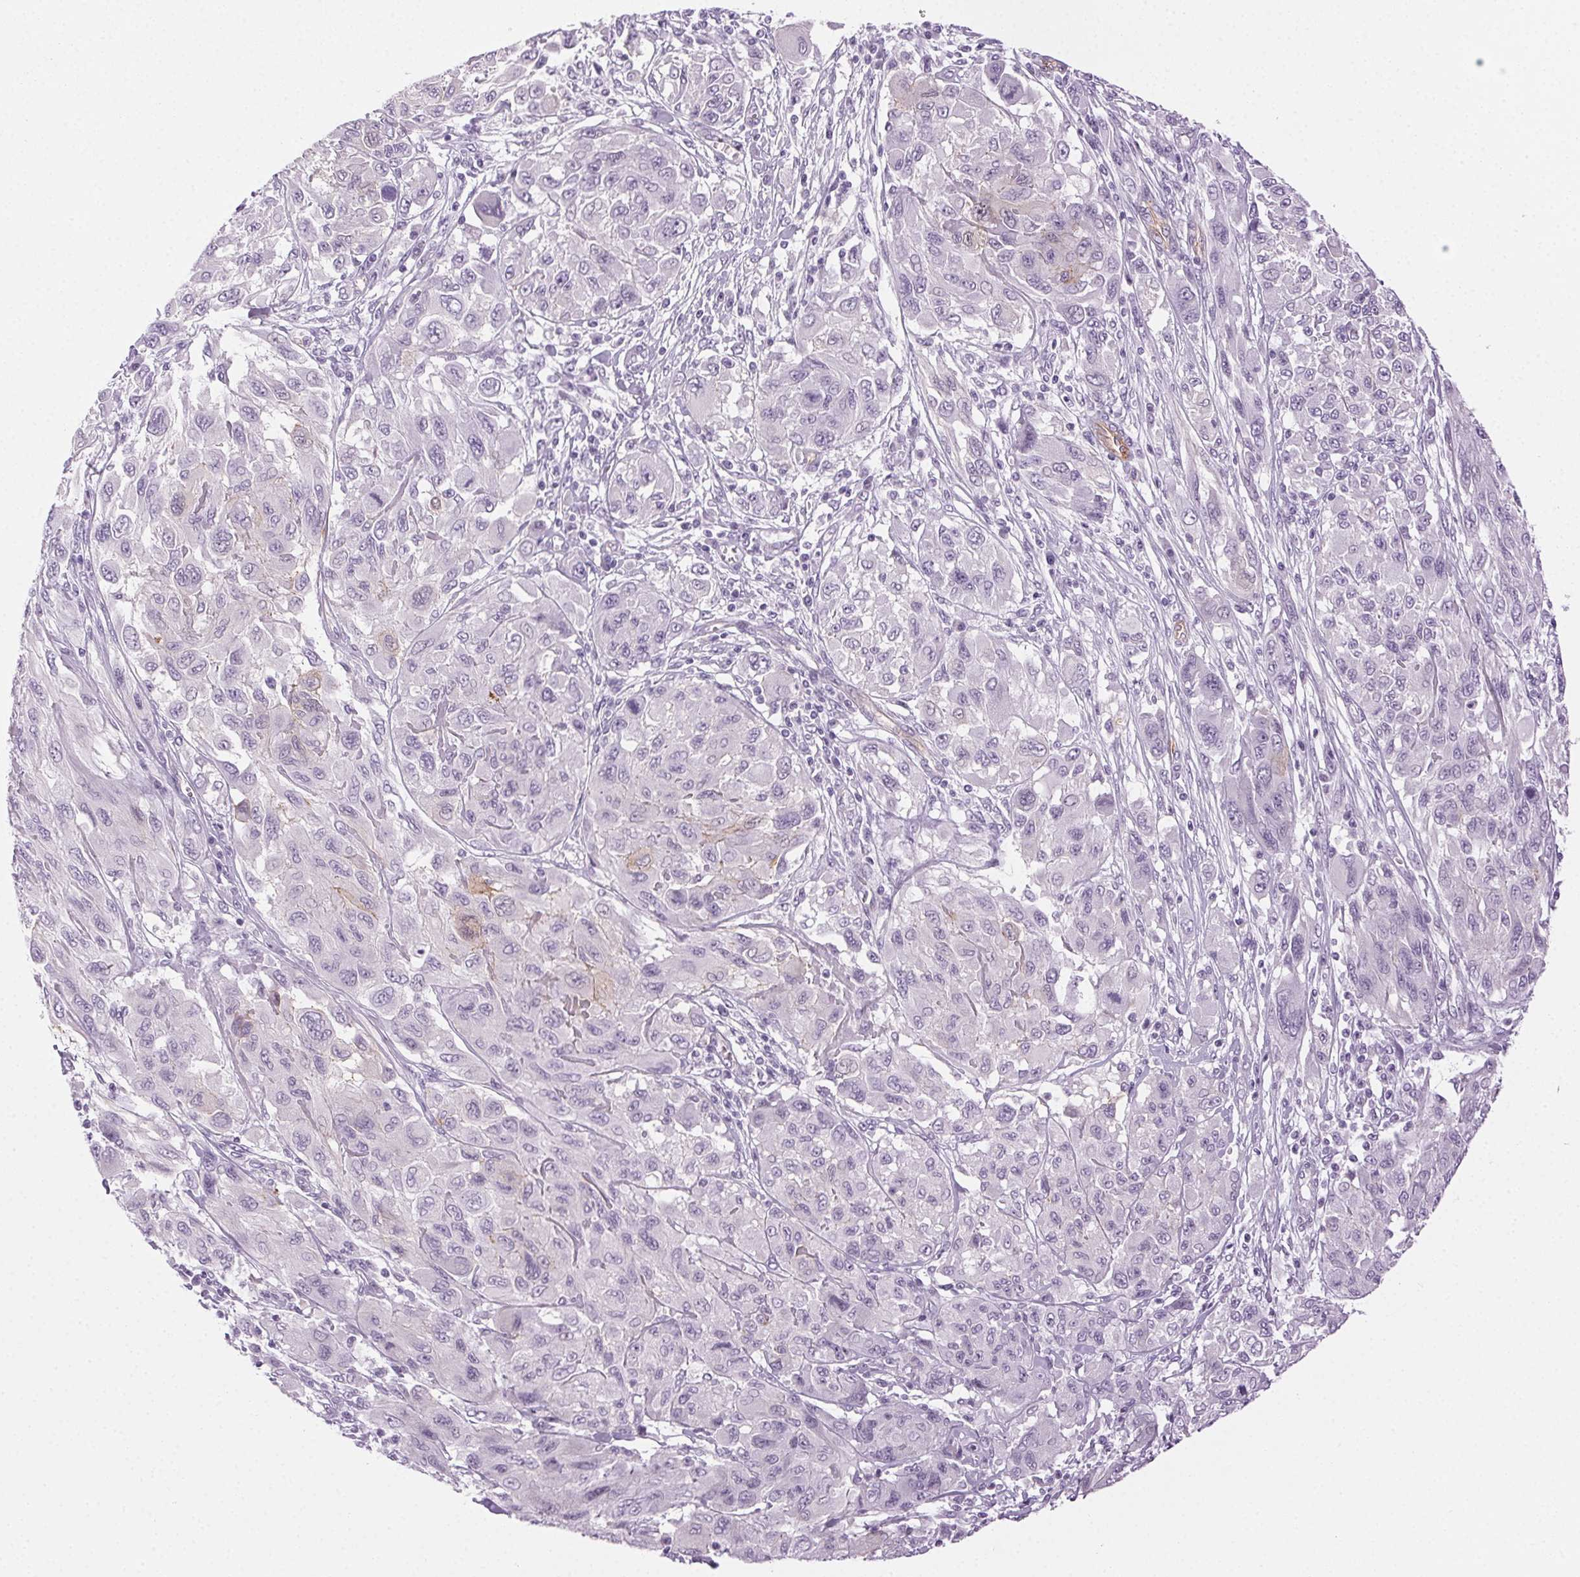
{"staining": {"intensity": "negative", "quantity": "none", "location": "none"}, "tissue": "melanoma", "cell_type": "Tumor cells", "image_type": "cancer", "snomed": [{"axis": "morphology", "description": "Malignant melanoma, NOS"}, {"axis": "topography", "description": "Skin"}], "caption": "Human melanoma stained for a protein using immunohistochemistry demonstrates no positivity in tumor cells.", "gene": "AIF1L", "patient": {"sex": "female", "age": 91}}